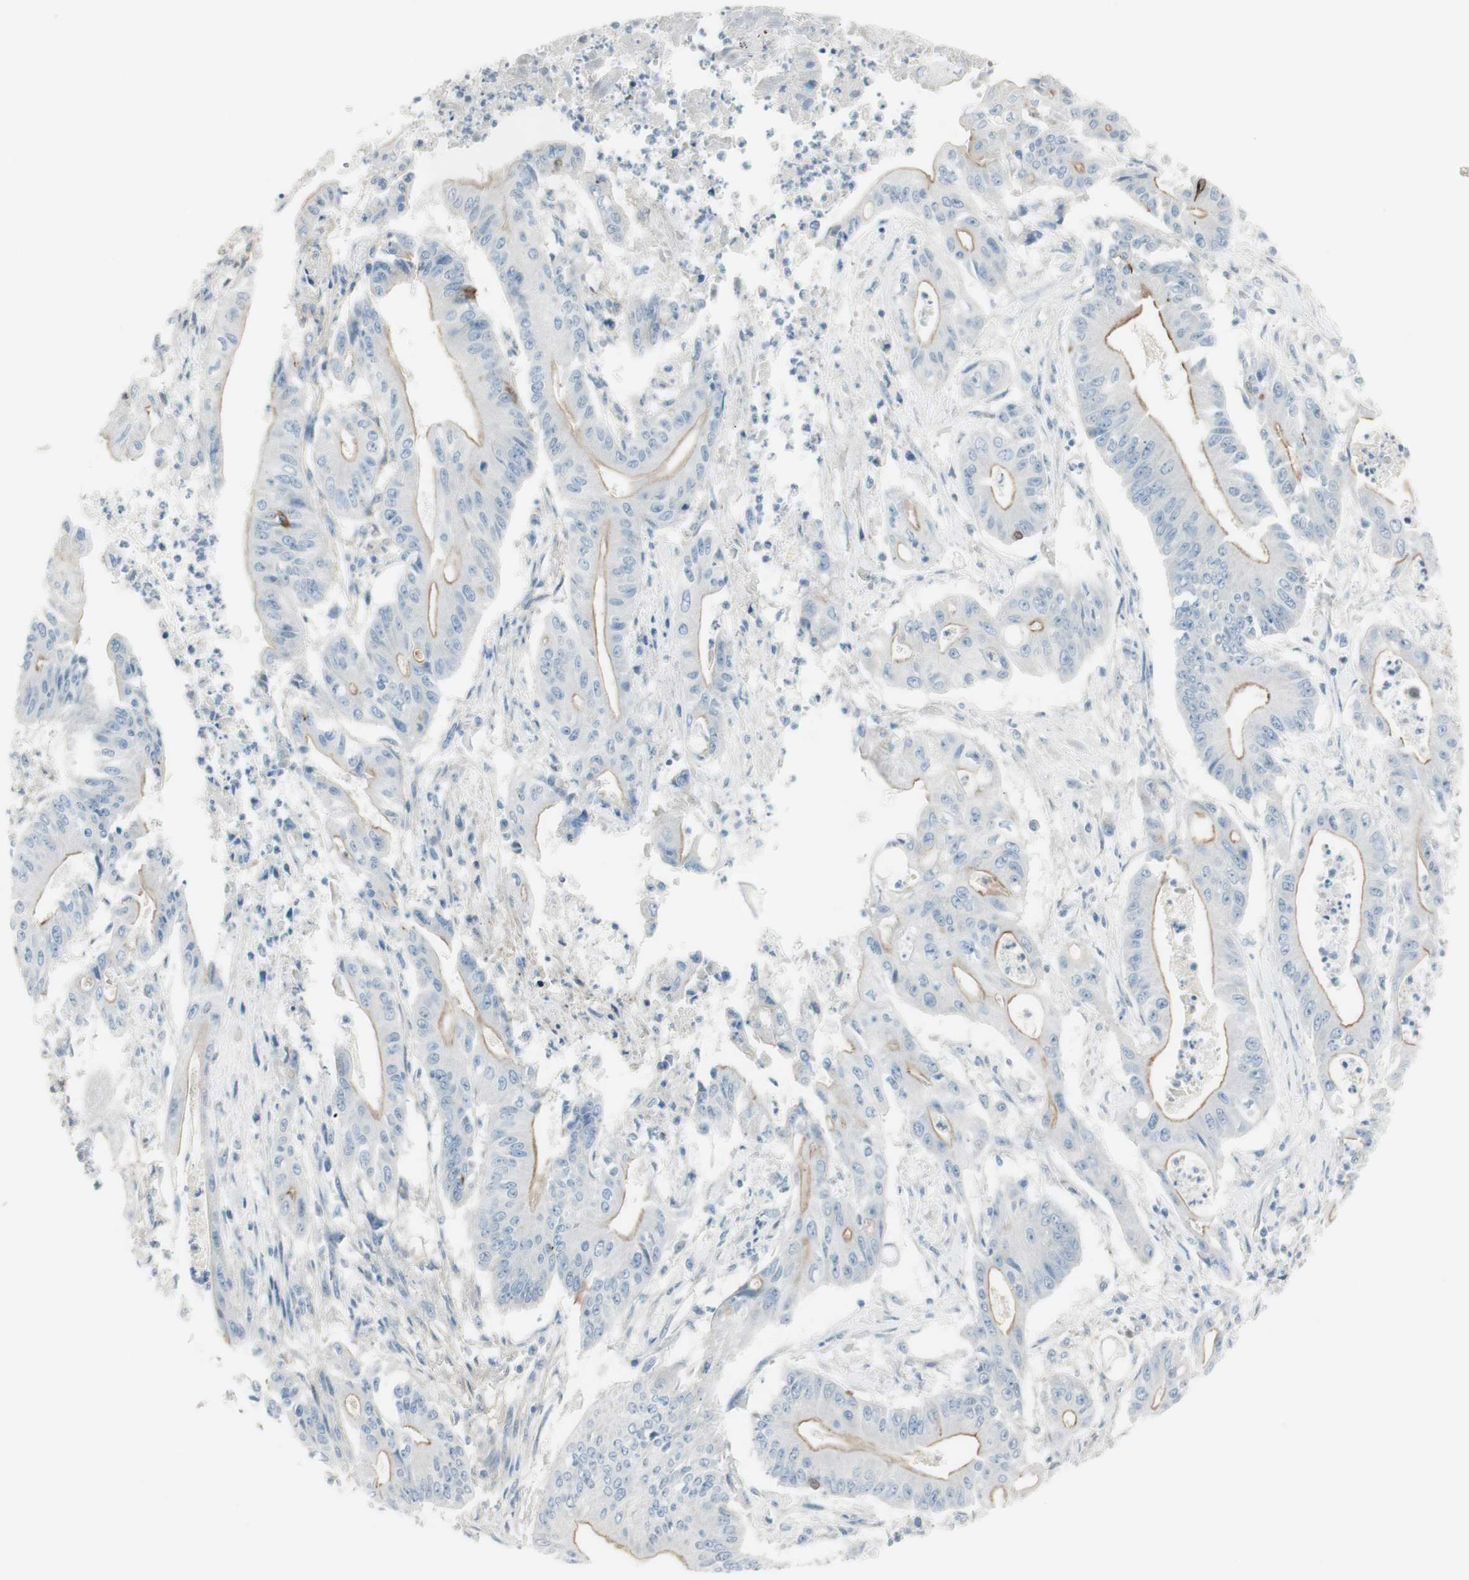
{"staining": {"intensity": "weak", "quantity": ">75%", "location": "cytoplasmic/membranous"}, "tissue": "pancreatic cancer", "cell_type": "Tumor cells", "image_type": "cancer", "snomed": [{"axis": "morphology", "description": "Normal tissue, NOS"}, {"axis": "topography", "description": "Lymph node"}], "caption": "A photomicrograph of human pancreatic cancer stained for a protein exhibits weak cytoplasmic/membranous brown staining in tumor cells.", "gene": "CACNA2D1", "patient": {"sex": "male", "age": 62}}